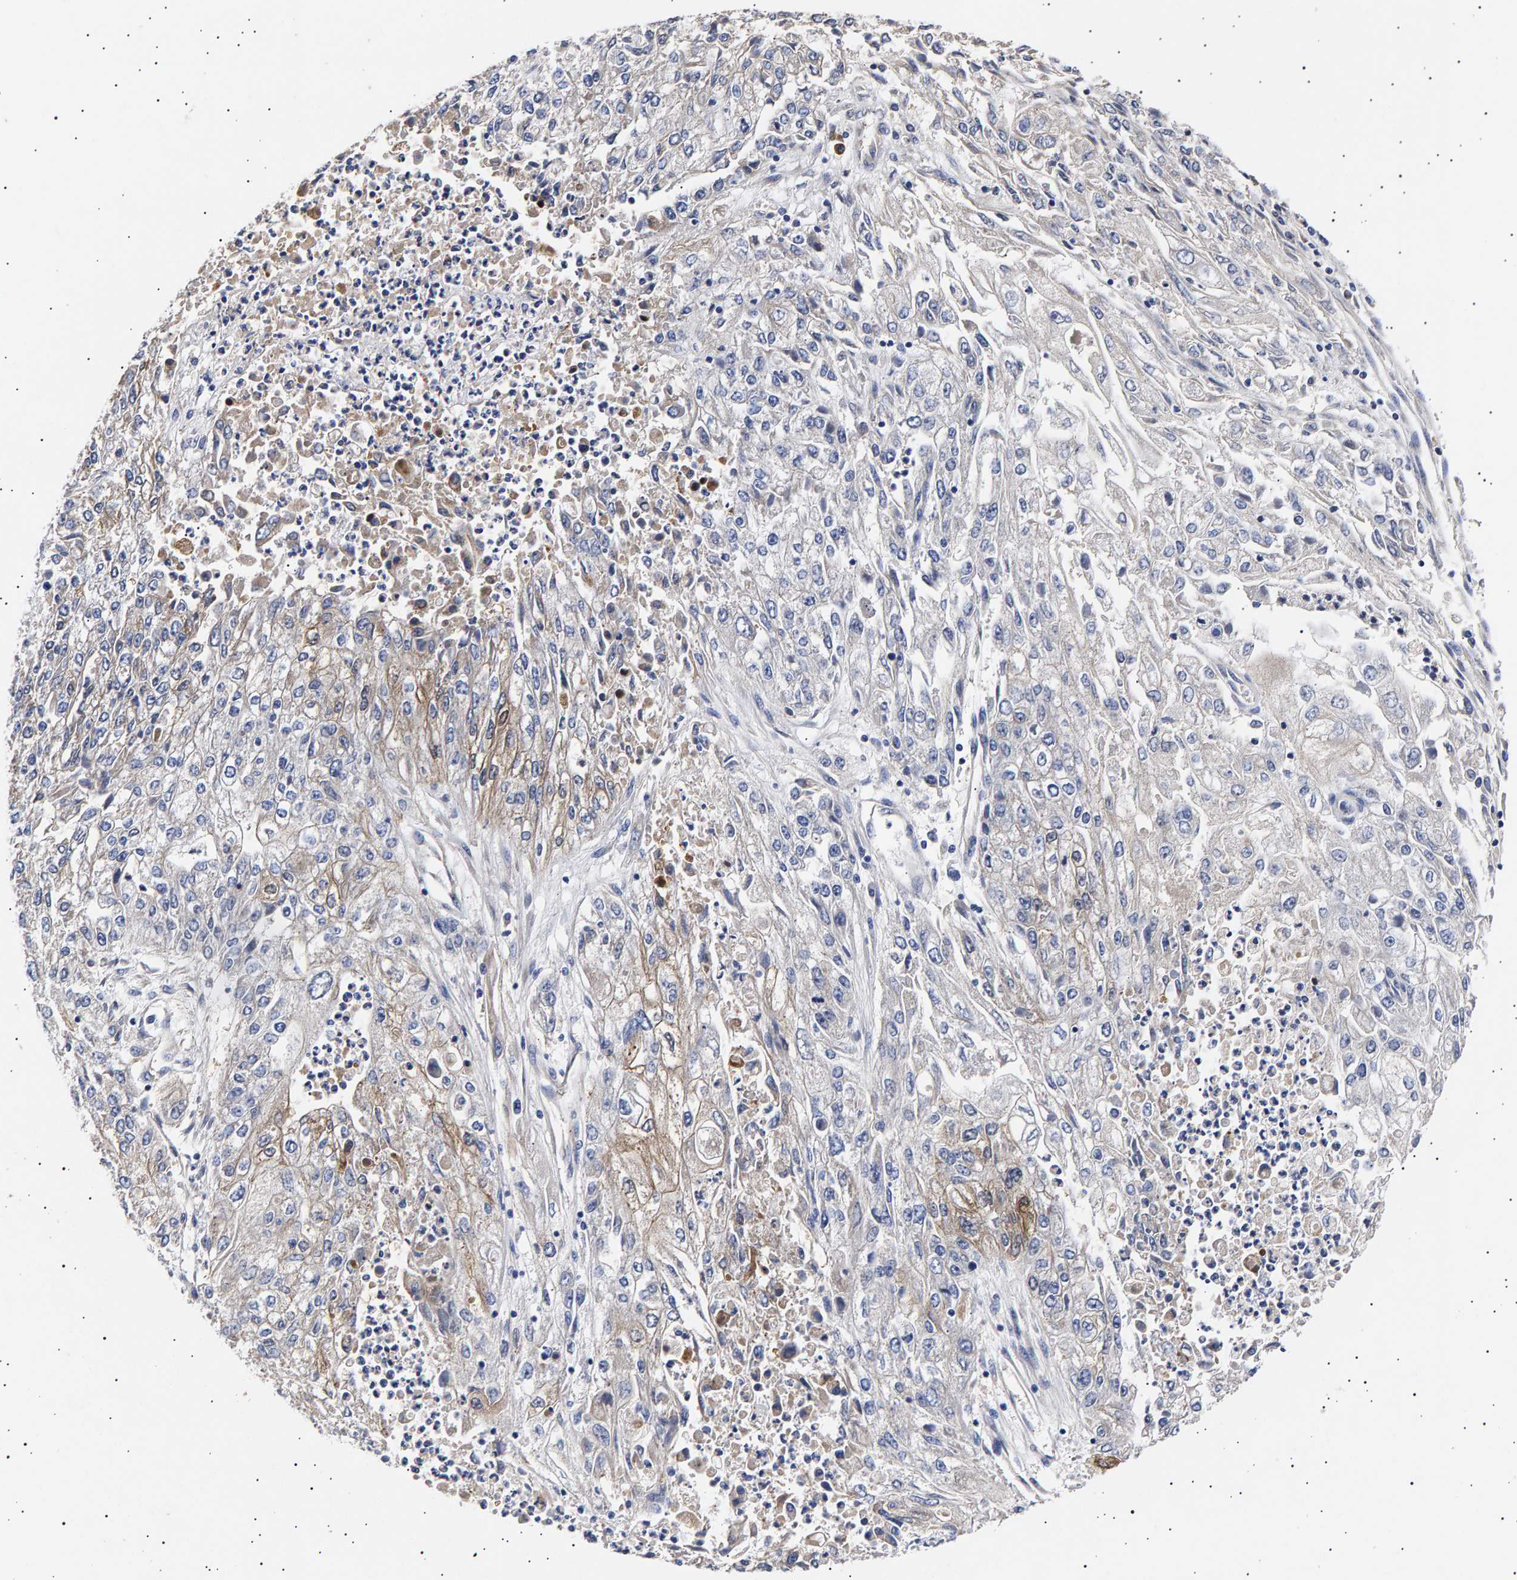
{"staining": {"intensity": "weak", "quantity": "<25%", "location": "cytoplasmic/membranous"}, "tissue": "endometrial cancer", "cell_type": "Tumor cells", "image_type": "cancer", "snomed": [{"axis": "morphology", "description": "Adenocarcinoma, NOS"}, {"axis": "topography", "description": "Endometrium"}], "caption": "High power microscopy photomicrograph of an IHC image of endometrial cancer (adenocarcinoma), revealing no significant positivity in tumor cells. (DAB IHC with hematoxylin counter stain).", "gene": "ANKRD40", "patient": {"sex": "female", "age": 49}}